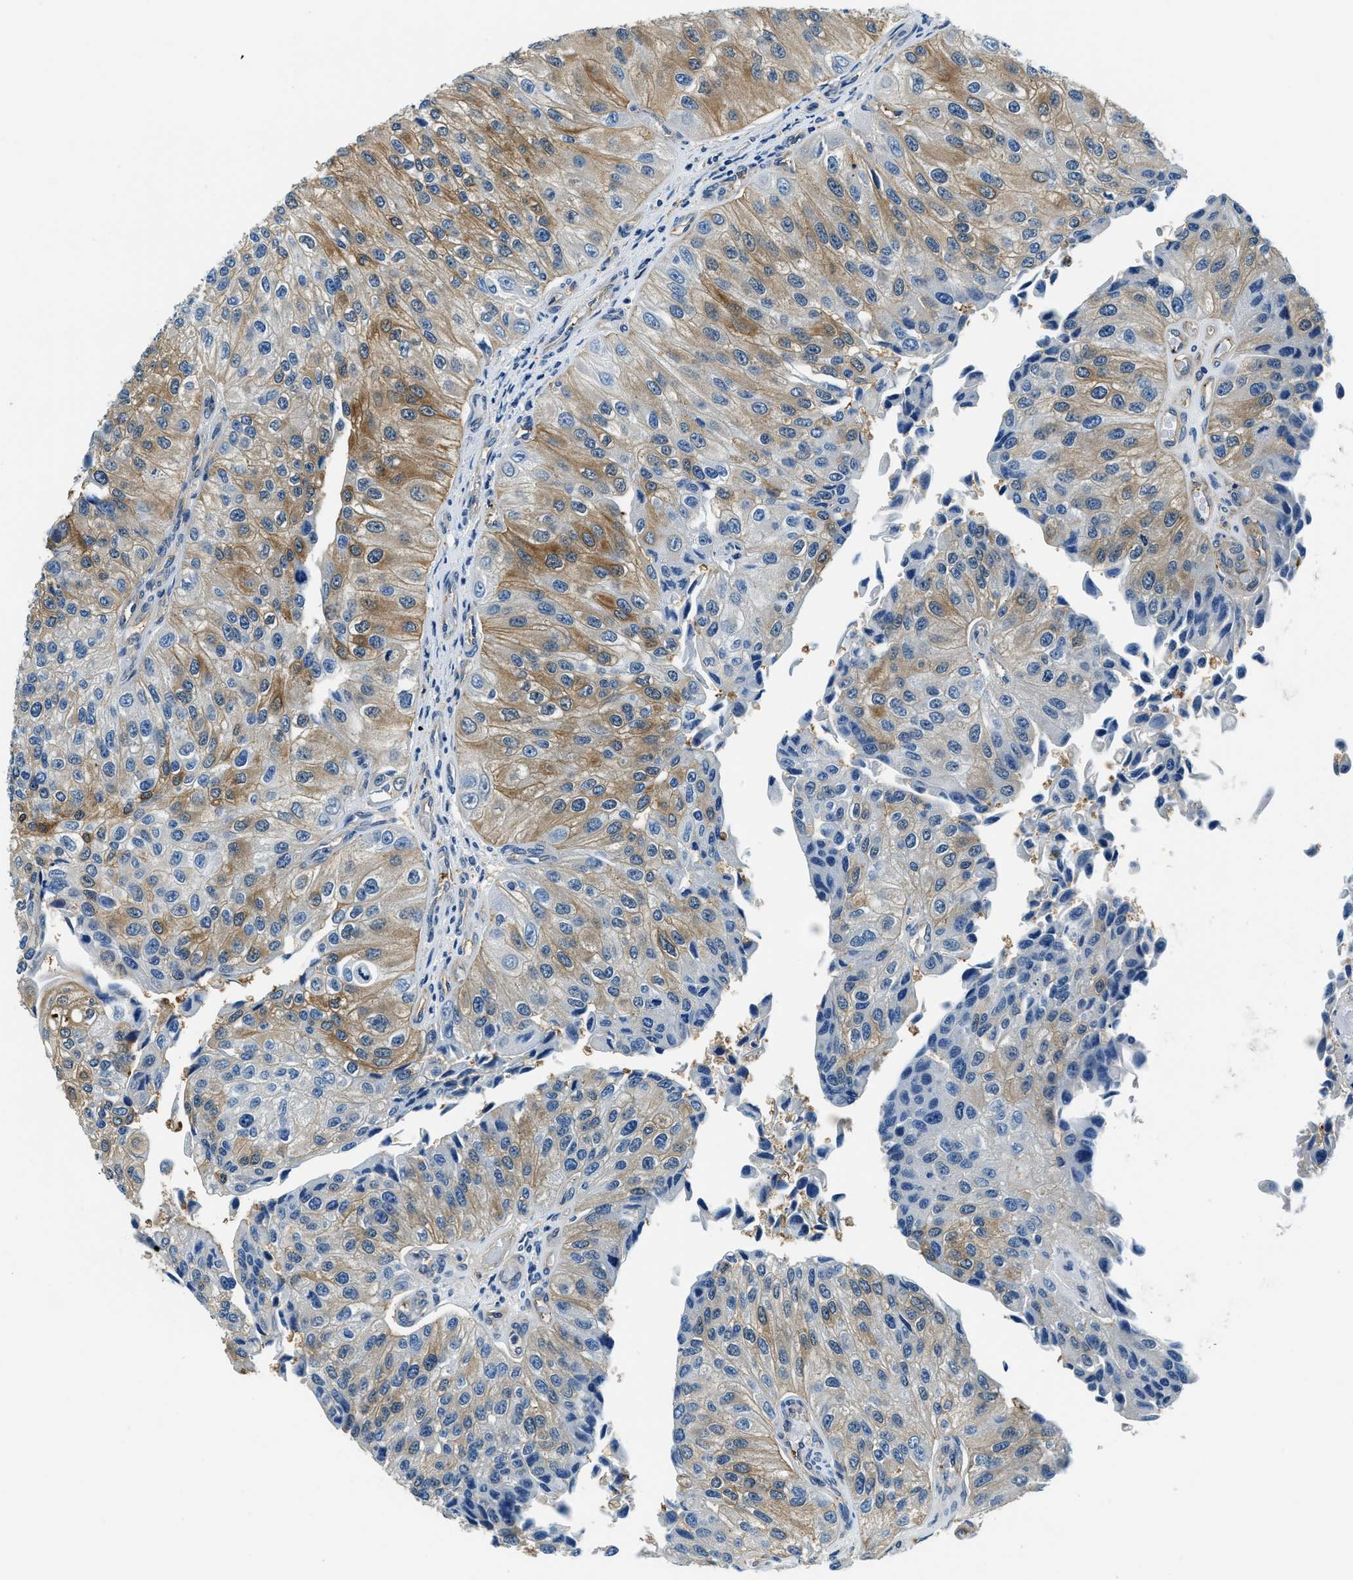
{"staining": {"intensity": "moderate", "quantity": "25%-75%", "location": "cytoplasmic/membranous"}, "tissue": "urothelial cancer", "cell_type": "Tumor cells", "image_type": "cancer", "snomed": [{"axis": "morphology", "description": "Urothelial carcinoma, High grade"}, {"axis": "topography", "description": "Kidney"}, {"axis": "topography", "description": "Urinary bladder"}], "caption": "Immunohistochemistry (IHC) staining of high-grade urothelial carcinoma, which exhibits medium levels of moderate cytoplasmic/membranous positivity in about 25%-75% of tumor cells indicating moderate cytoplasmic/membranous protein staining. The staining was performed using DAB (3,3'-diaminobenzidine) (brown) for protein detection and nuclei were counterstained in hematoxylin (blue).", "gene": "TWF1", "patient": {"sex": "male", "age": 77}}